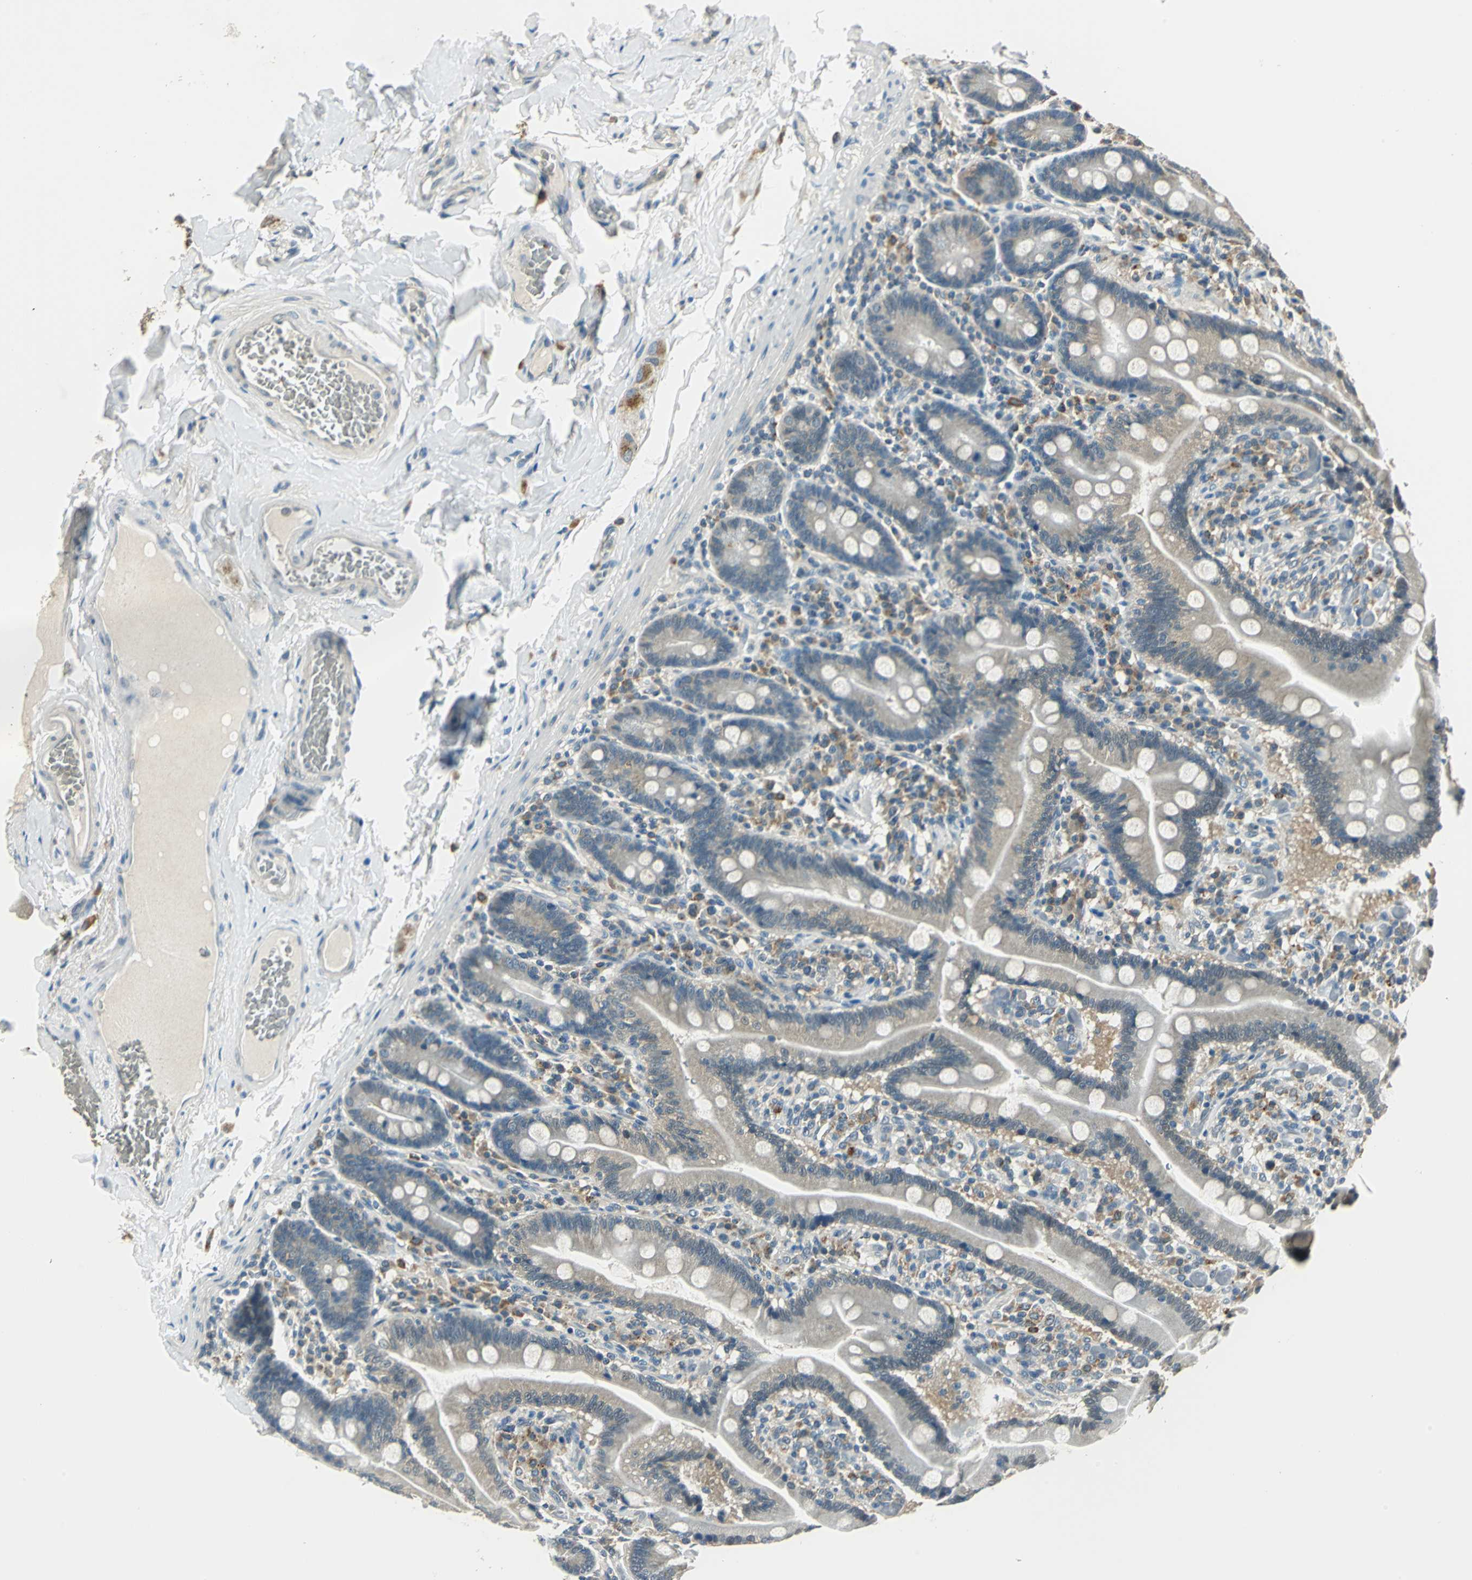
{"staining": {"intensity": "weak", "quantity": "25%-75%", "location": "cytoplasmic/membranous"}, "tissue": "duodenum", "cell_type": "Glandular cells", "image_type": "normal", "snomed": [{"axis": "morphology", "description": "Normal tissue, NOS"}, {"axis": "topography", "description": "Duodenum"}], "caption": "The photomicrograph shows immunohistochemical staining of unremarkable duodenum. There is weak cytoplasmic/membranous staining is seen in approximately 25%-75% of glandular cells. The staining was performed using DAB (3,3'-diaminobenzidine), with brown indicating positive protein expression. Nuclei are stained blue with hematoxylin.", "gene": "NIT1", "patient": {"sex": "male", "age": 66}}